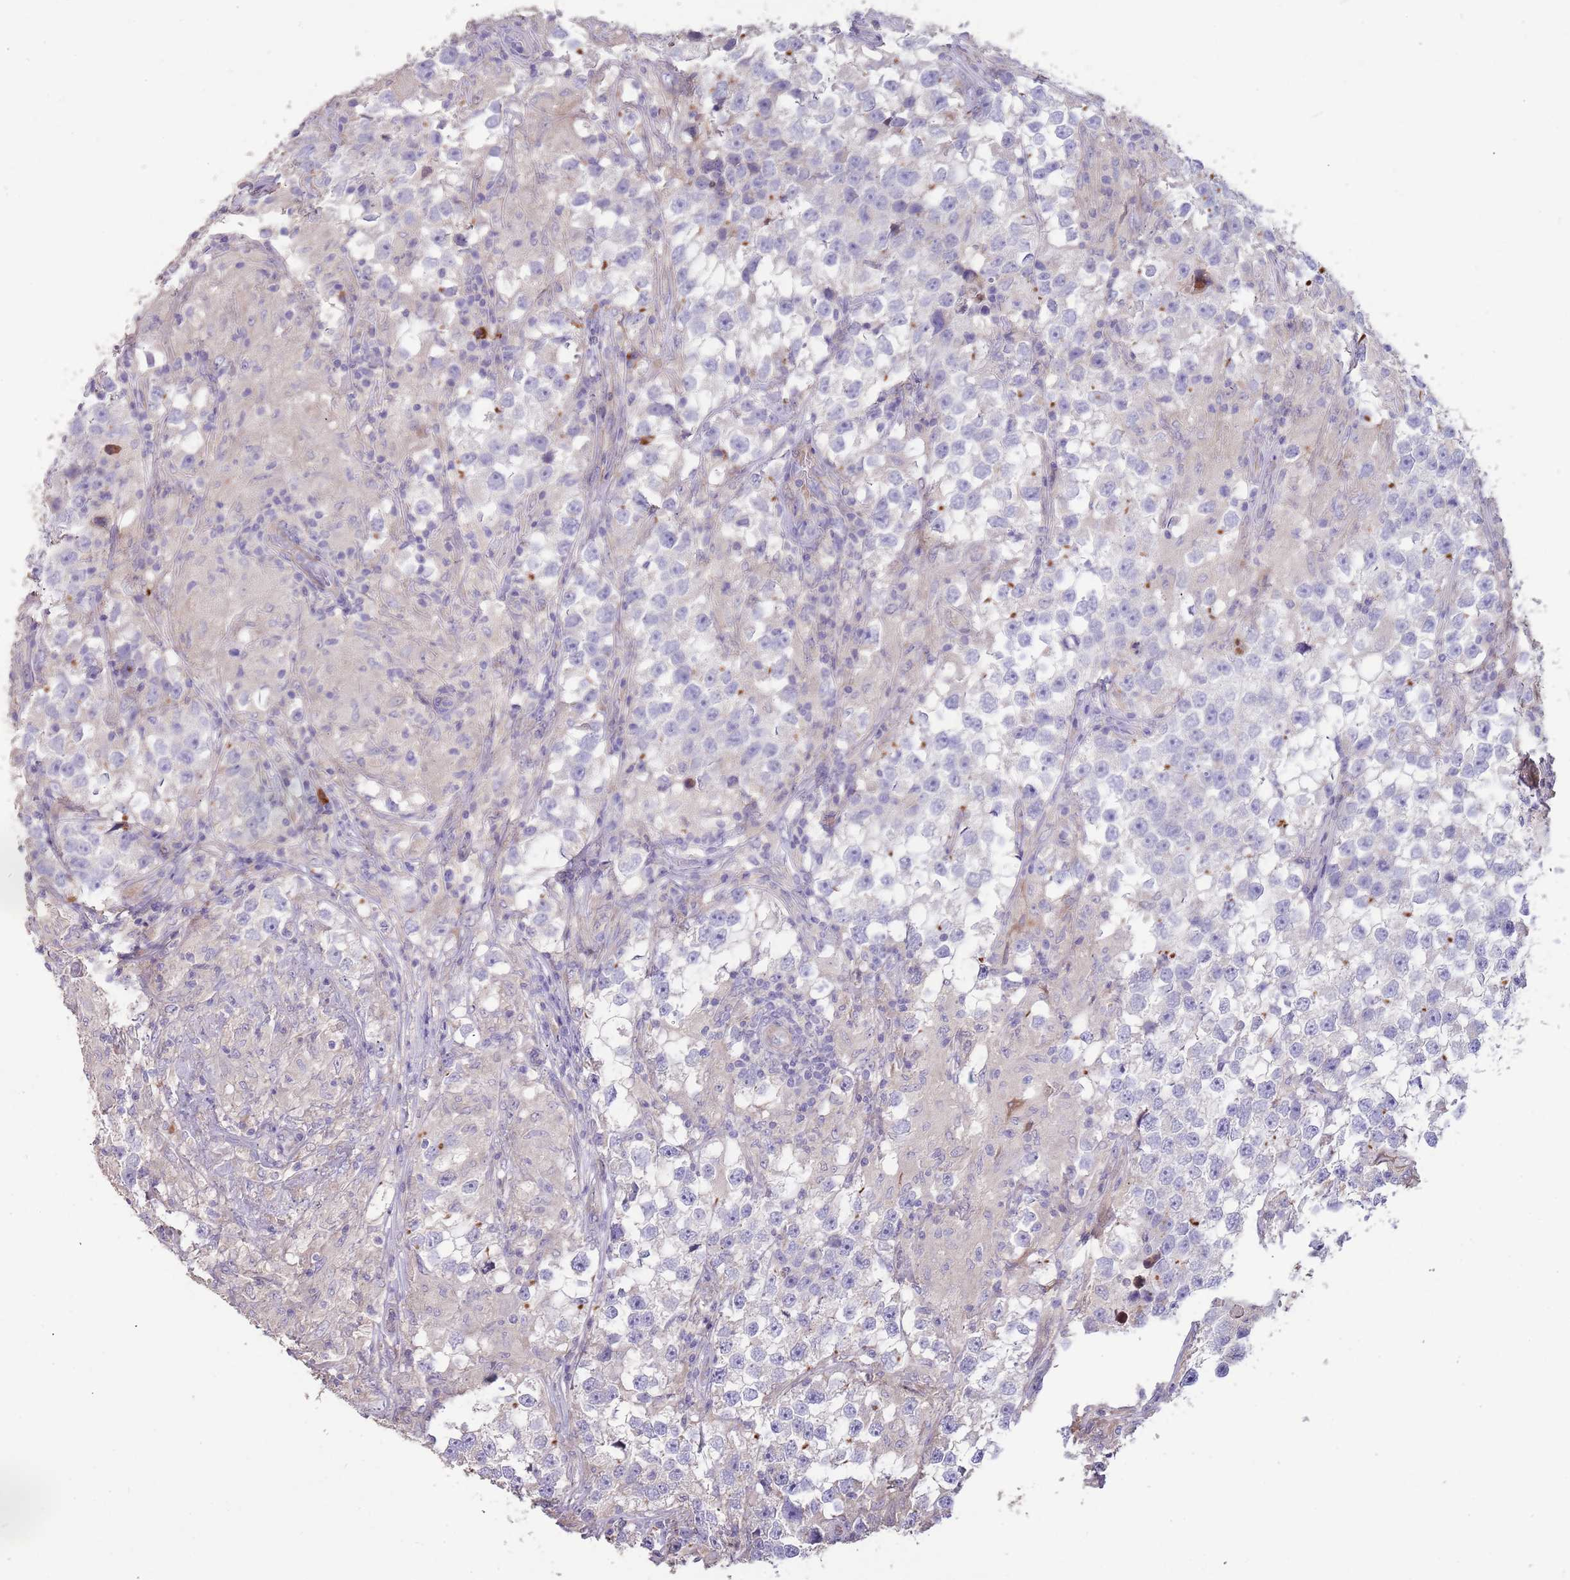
{"staining": {"intensity": "negative", "quantity": "none", "location": "none"}, "tissue": "testis cancer", "cell_type": "Tumor cells", "image_type": "cancer", "snomed": [{"axis": "morphology", "description": "Seminoma, NOS"}, {"axis": "topography", "description": "Testis"}], "caption": "A photomicrograph of testis cancer (seminoma) stained for a protein demonstrates no brown staining in tumor cells. The staining is performed using DAB (3,3'-diaminobenzidine) brown chromogen with nuclei counter-stained in using hematoxylin.", "gene": "SUSD1", "patient": {"sex": "male", "age": 46}}